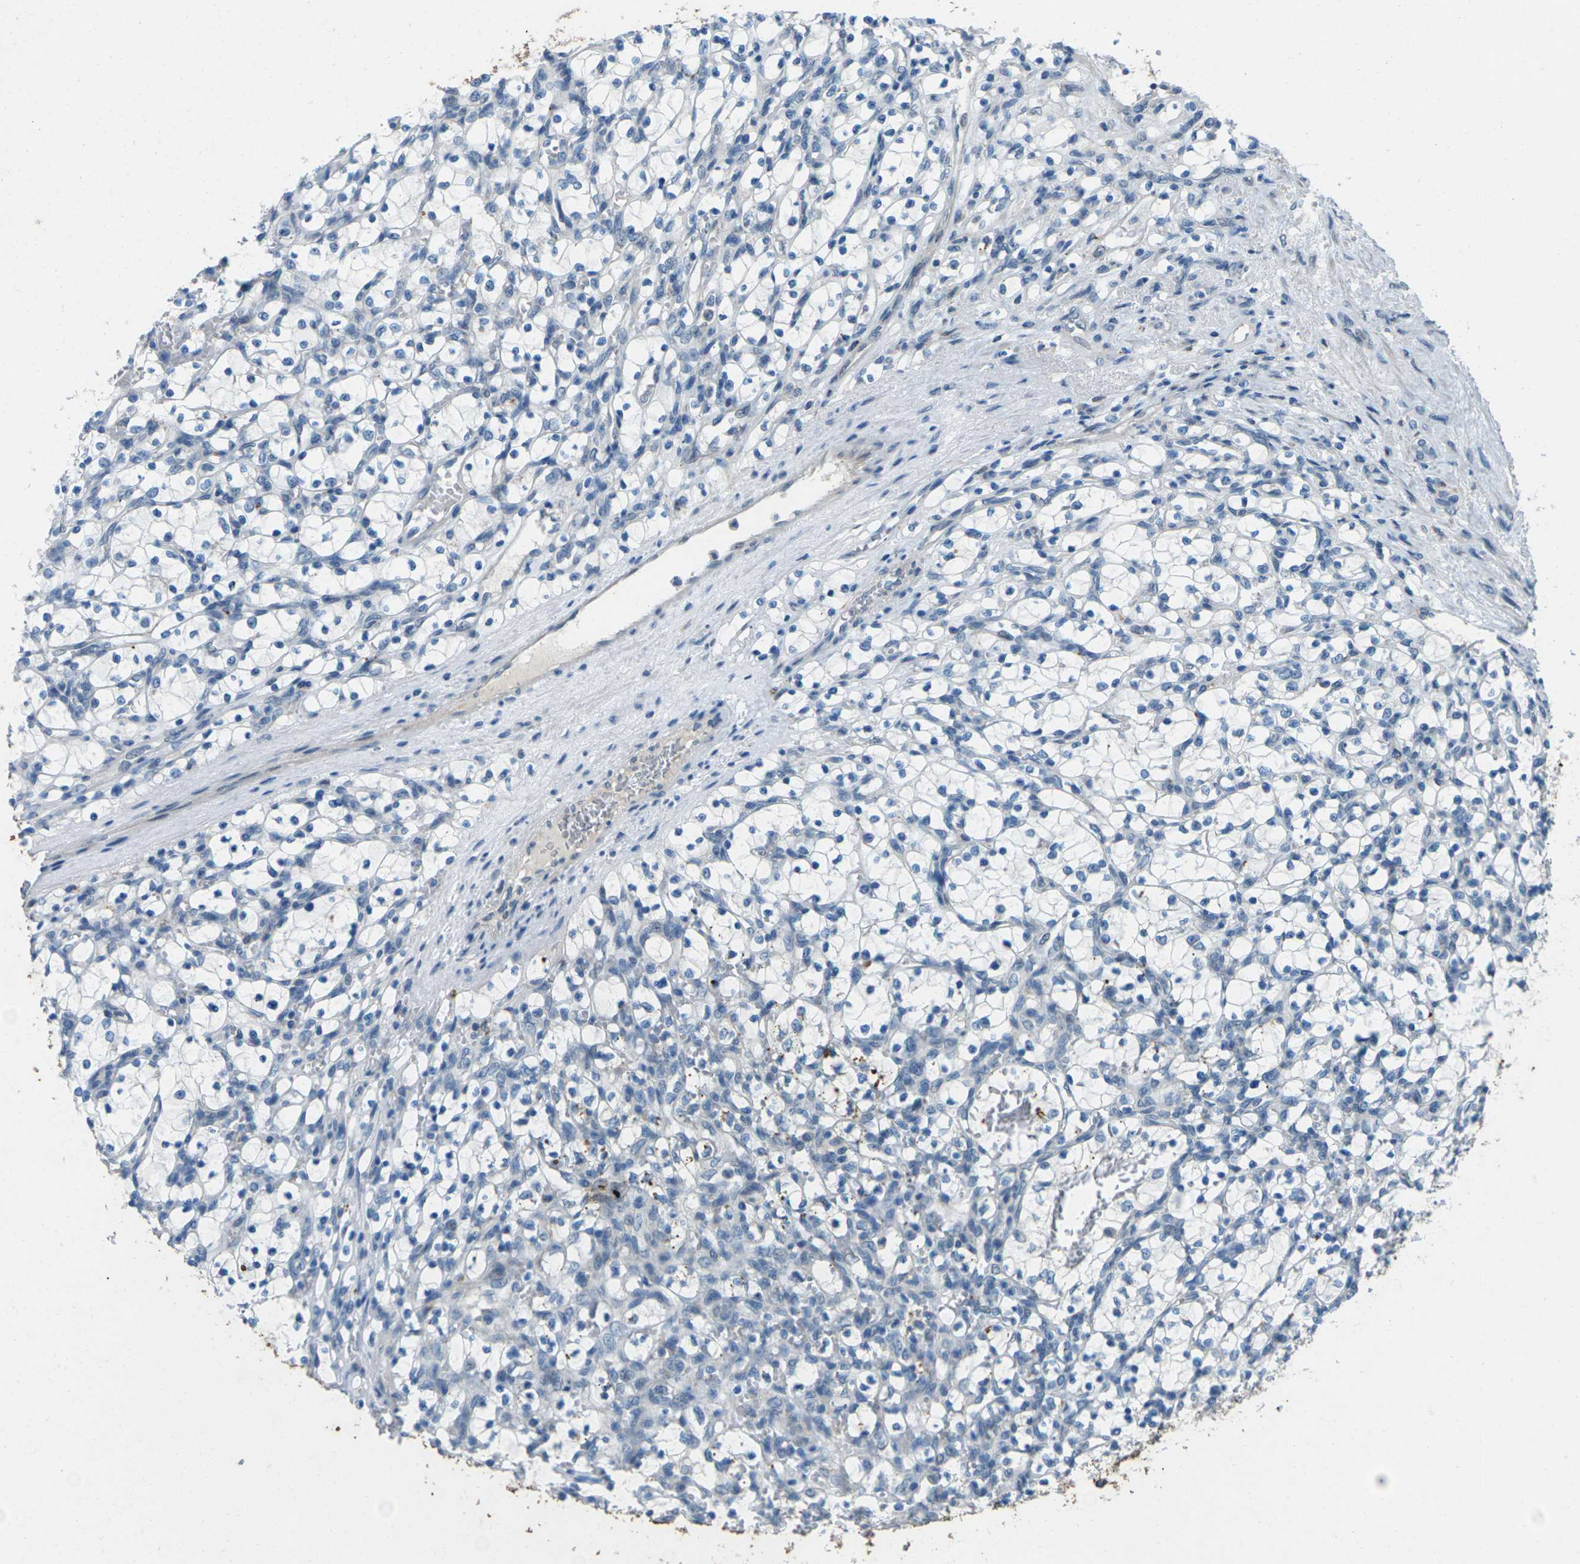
{"staining": {"intensity": "negative", "quantity": "none", "location": "none"}, "tissue": "renal cancer", "cell_type": "Tumor cells", "image_type": "cancer", "snomed": [{"axis": "morphology", "description": "Adenocarcinoma, NOS"}, {"axis": "topography", "description": "Kidney"}], "caption": "Immunohistochemical staining of renal adenocarcinoma exhibits no significant staining in tumor cells.", "gene": "SIGLEC14", "patient": {"sex": "female", "age": 69}}